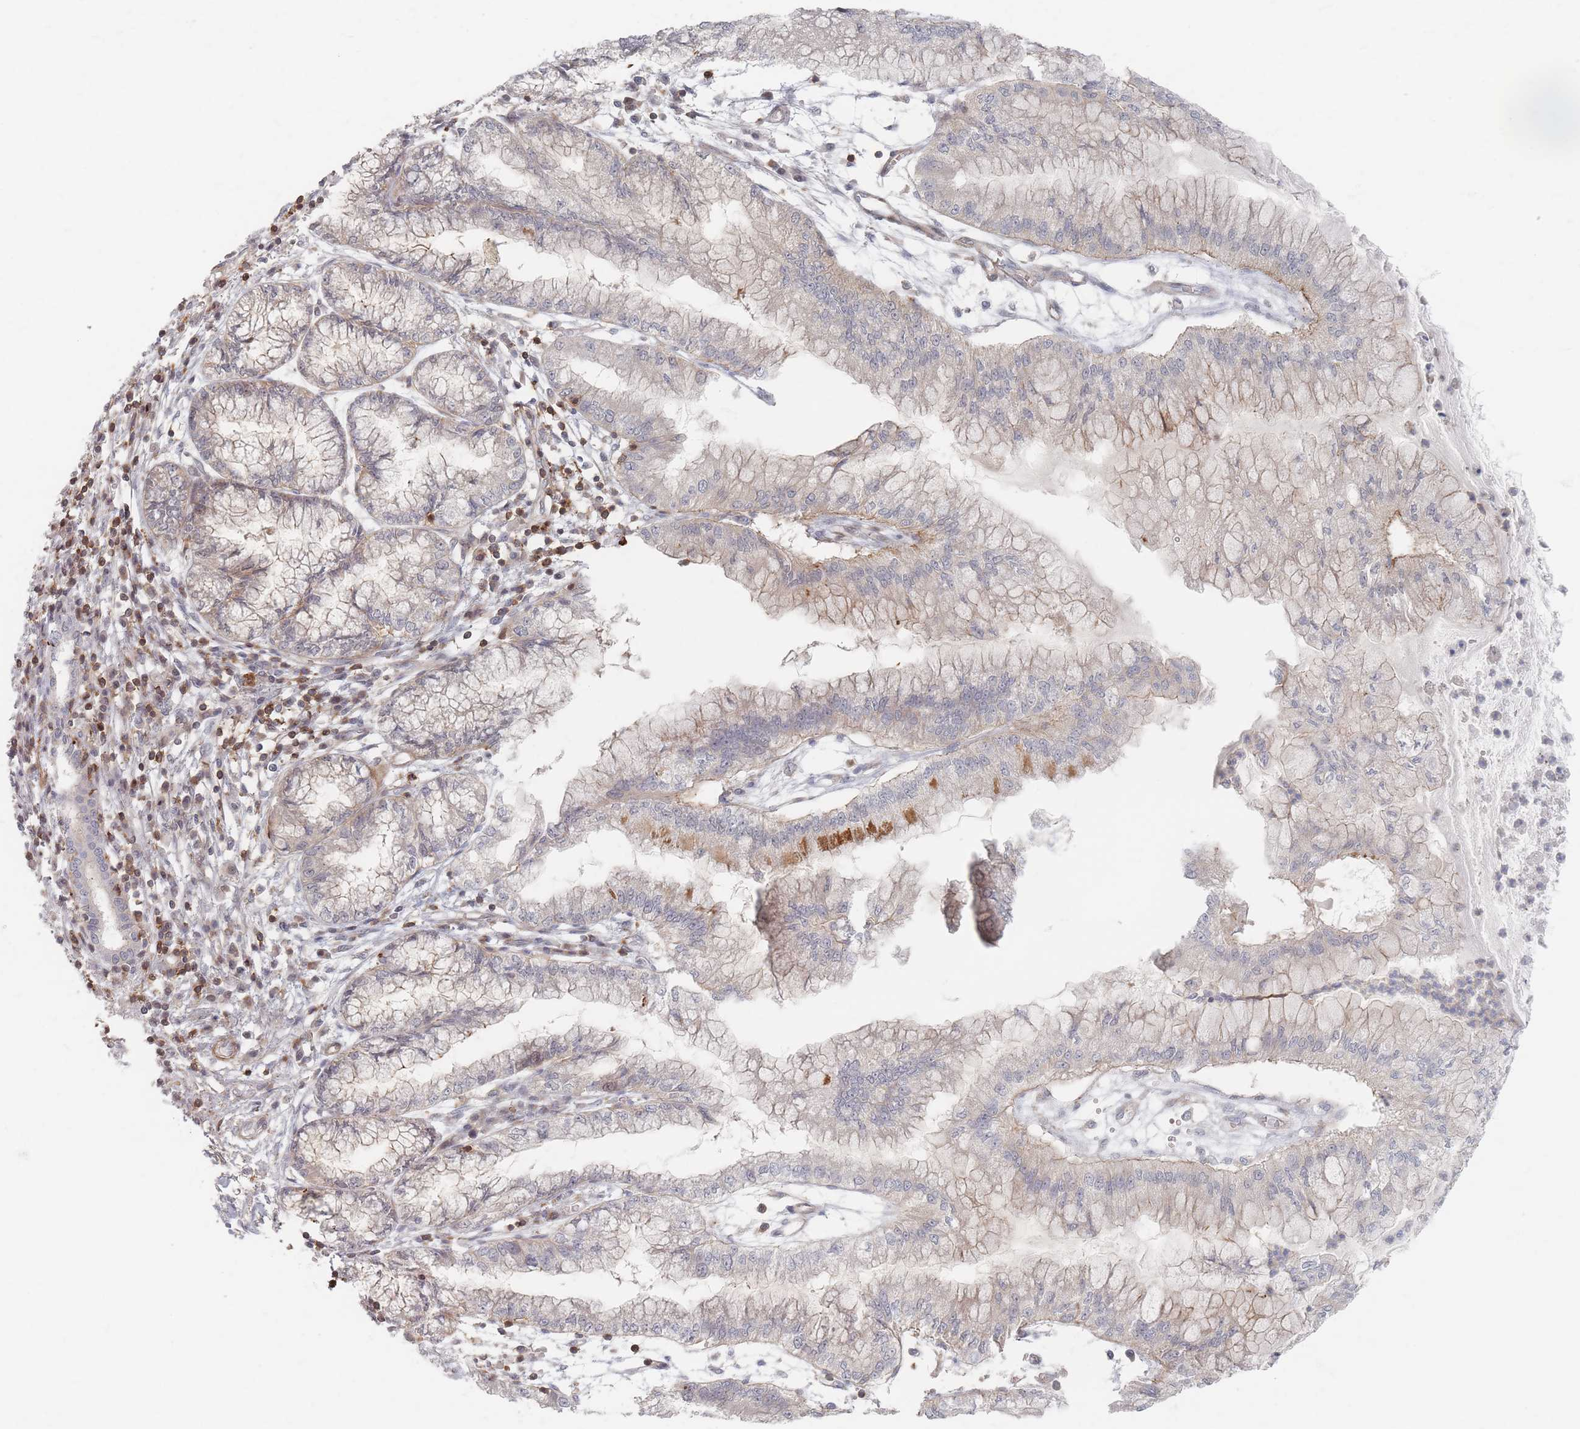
{"staining": {"intensity": "moderate", "quantity": "<25%", "location": "cytoplasmic/membranous"}, "tissue": "pancreatic cancer", "cell_type": "Tumor cells", "image_type": "cancer", "snomed": [{"axis": "morphology", "description": "Adenocarcinoma, NOS"}, {"axis": "topography", "description": "Pancreas"}], "caption": "A low amount of moderate cytoplasmic/membranous positivity is present in approximately <25% of tumor cells in pancreatic adenocarcinoma tissue.", "gene": "ZNF852", "patient": {"sex": "male", "age": 73}}